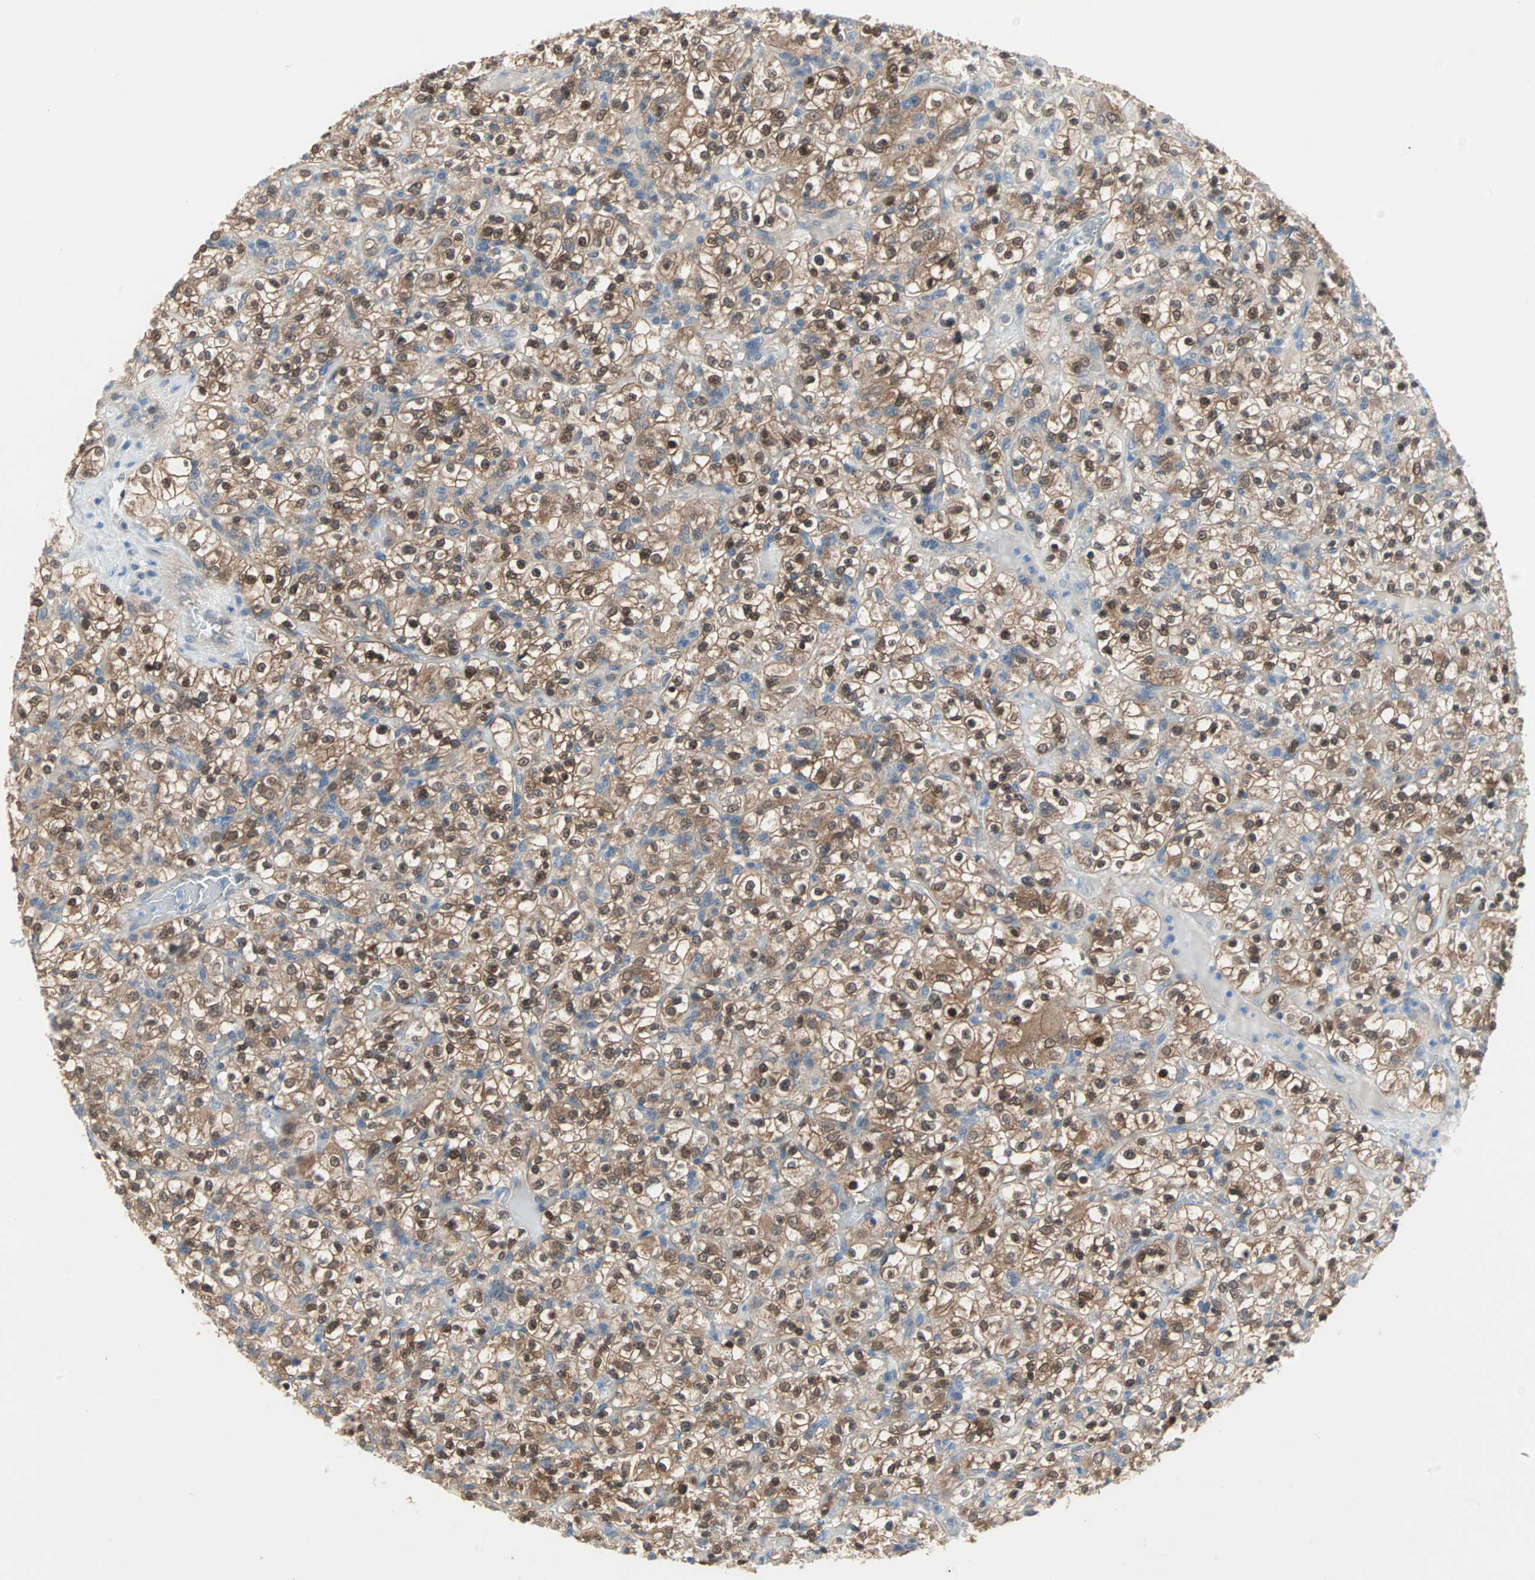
{"staining": {"intensity": "strong", "quantity": ">75%", "location": "cytoplasmic/membranous,nuclear"}, "tissue": "renal cancer", "cell_type": "Tumor cells", "image_type": "cancer", "snomed": [{"axis": "morphology", "description": "Normal tissue, NOS"}, {"axis": "morphology", "description": "Adenocarcinoma, NOS"}, {"axis": "topography", "description": "Kidney"}], "caption": "Strong cytoplasmic/membranous and nuclear positivity is present in approximately >75% of tumor cells in adenocarcinoma (renal). (DAB = brown stain, brightfield microscopy at high magnification).", "gene": "MPI", "patient": {"sex": "female", "age": 72}}